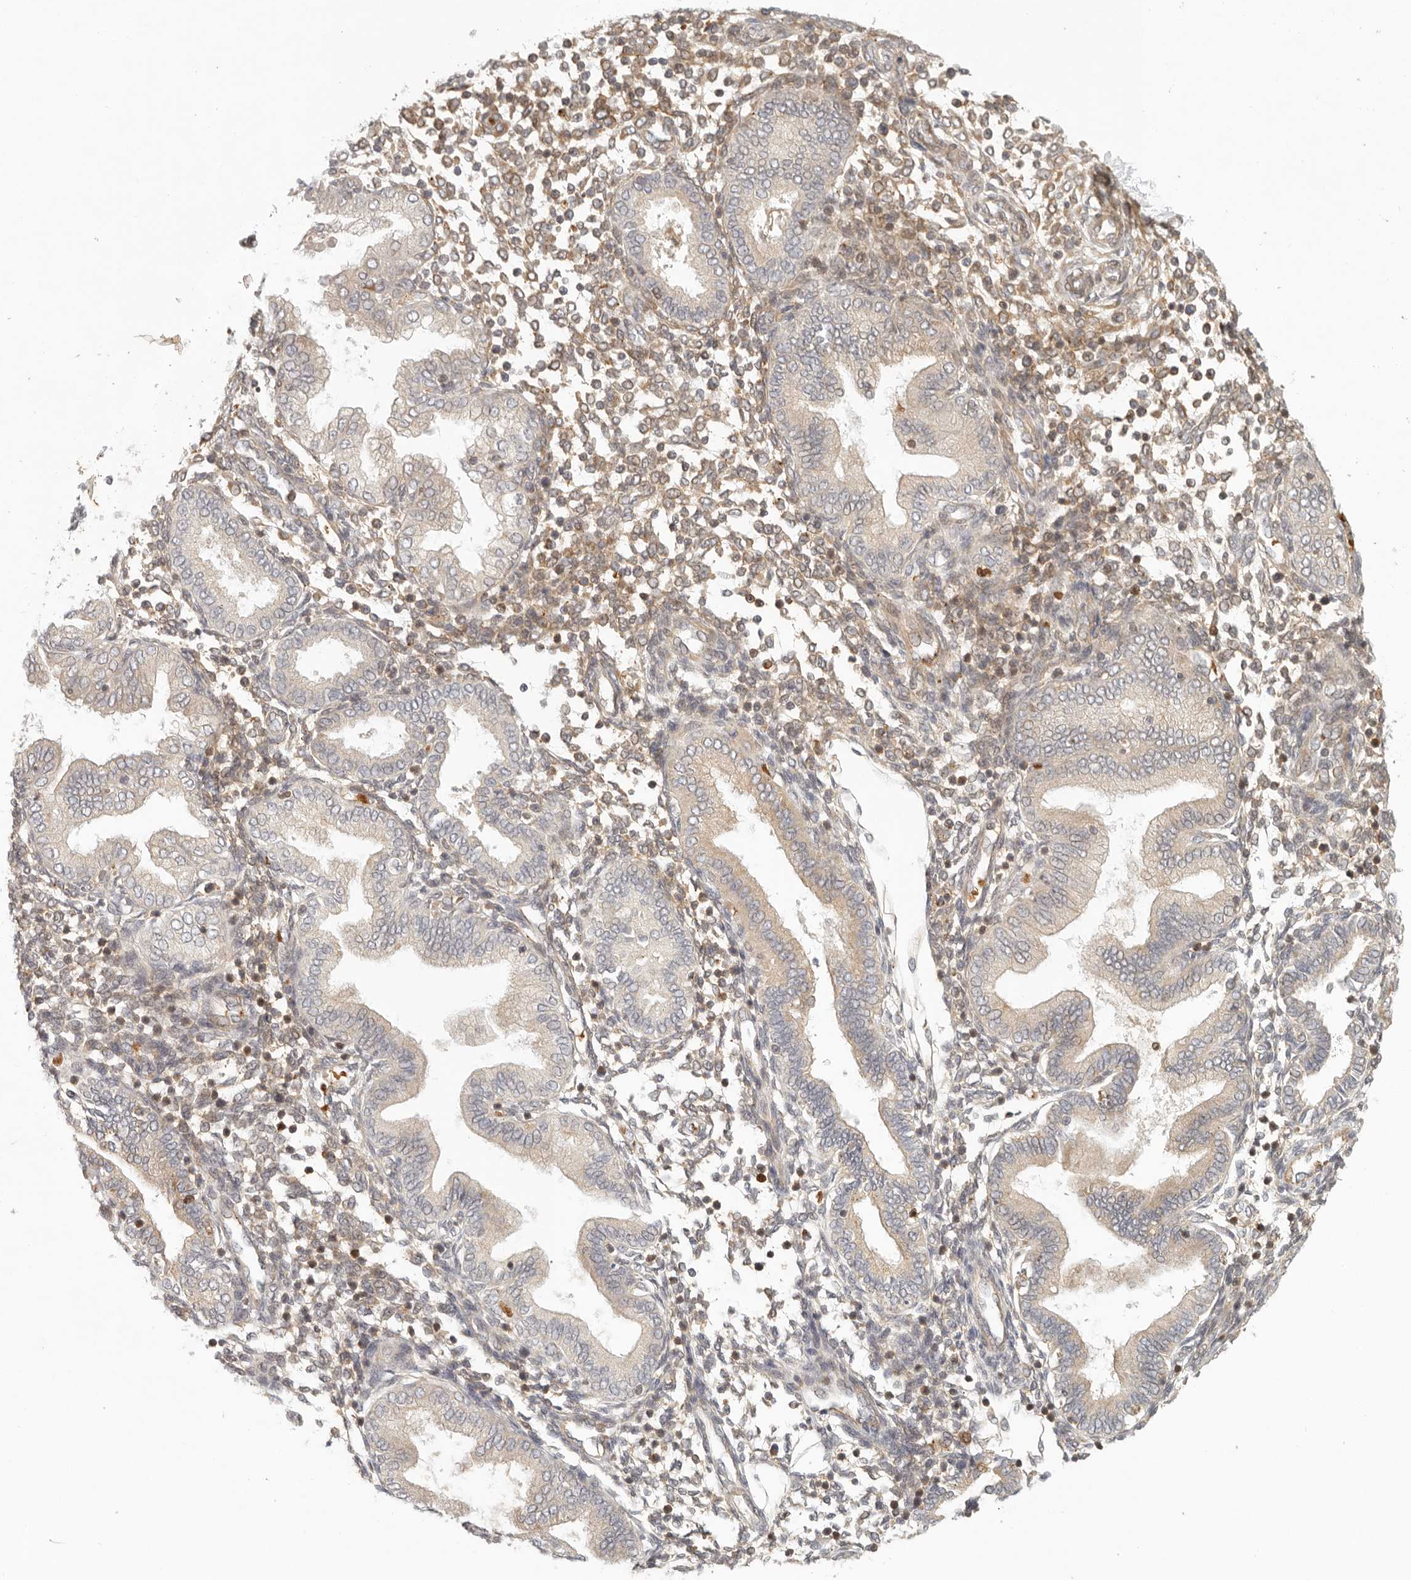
{"staining": {"intensity": "moderate", "quantity": ">75%", "location": "cytoplasmic/membranous"}, "tissue": "endometrium", "cell_type": "Cells in endometrial stroma", "image_type": "normal", "snomed": [{"axis": "morphology", "description": "Normal tissue, NOS"}, {"axis": "topography", "description": "Endometrium"}], "caption": "A histopathology image showing moderate cytoplasmic/membranous positivity in about >75% of cells in endometrial stroma in normal endometrium, as visualized by brown immunohistochemical staining.", "gene": "AHDC1", "patient": {"sex": "female", "age": 53}}